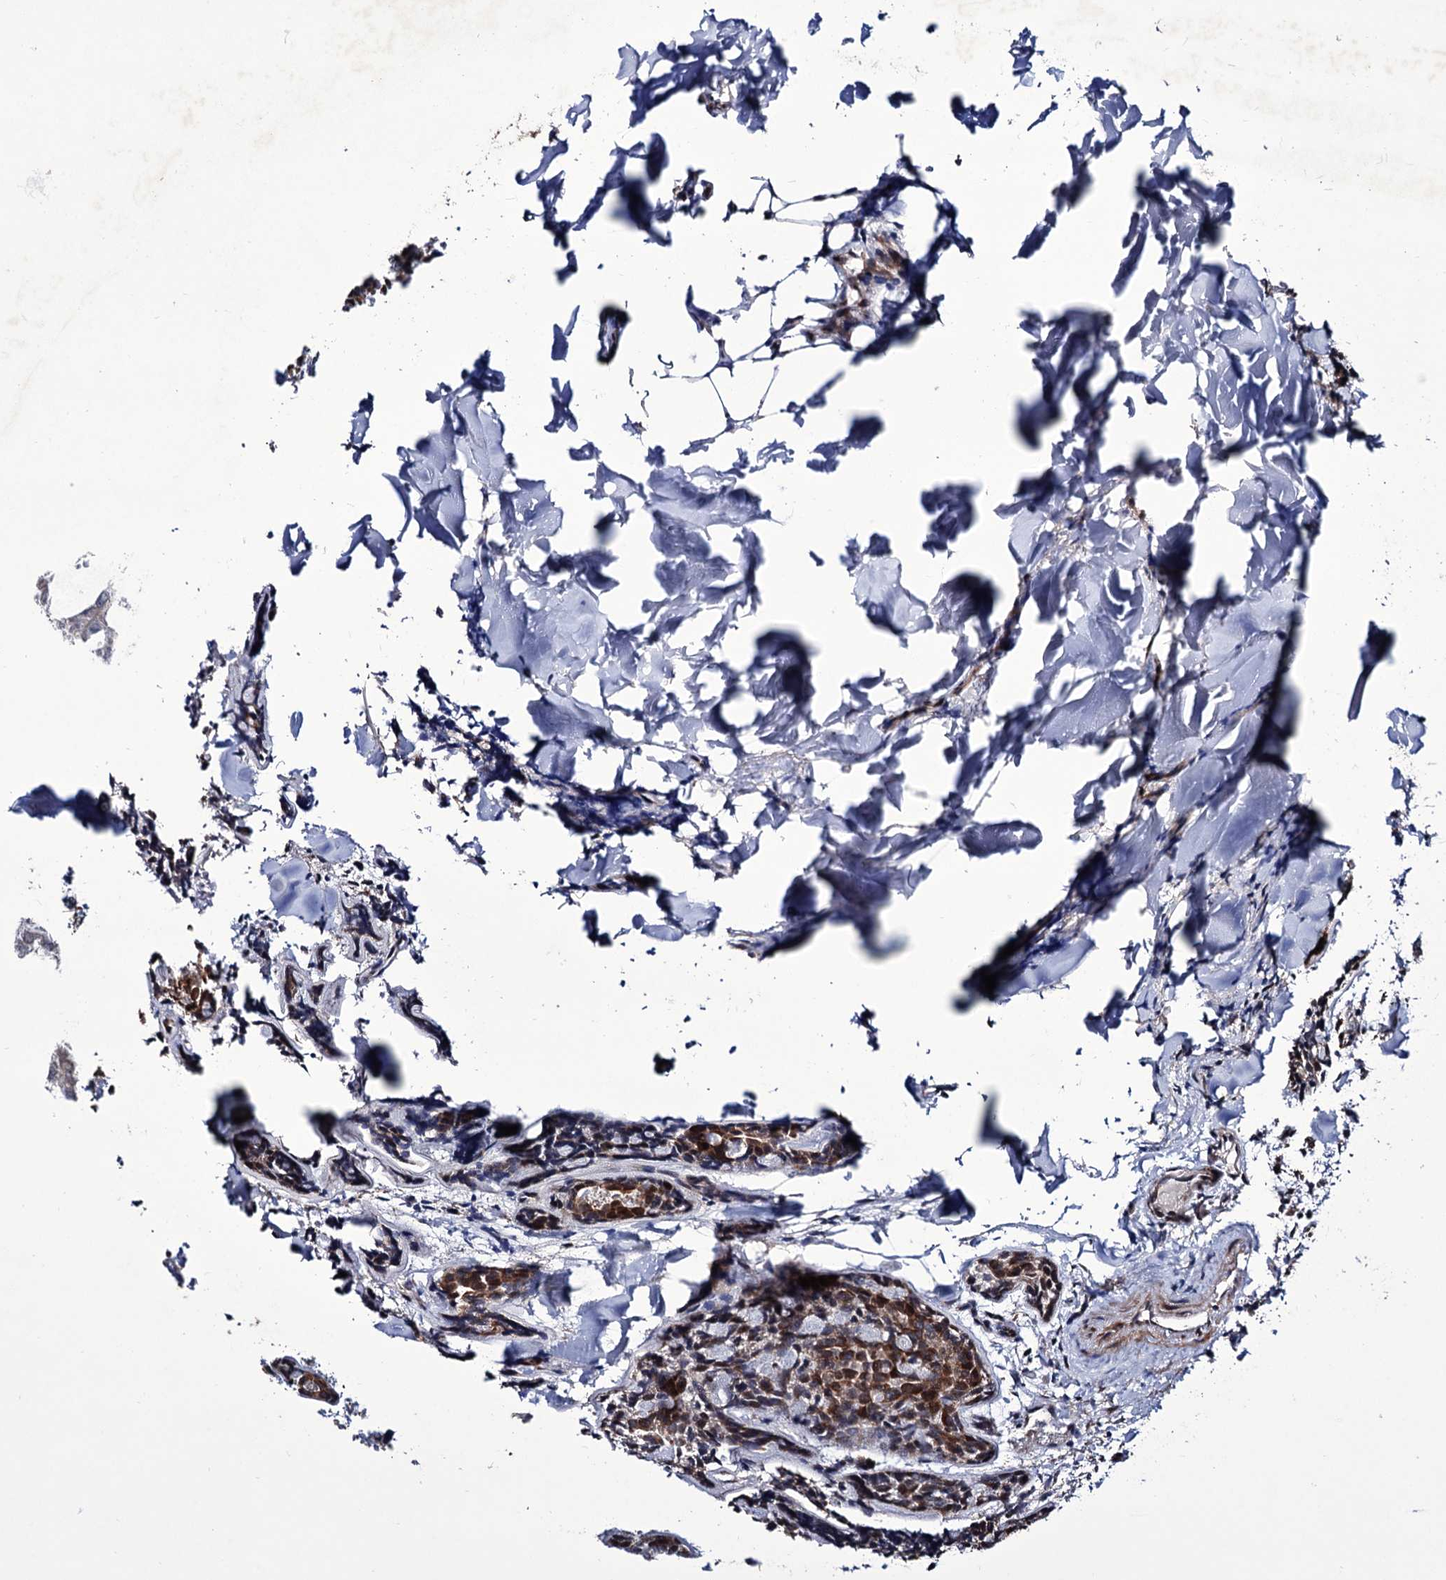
{"staining": {"intensity": "moderate", "quantity": ">75%", "location": "cytoplasmic/membranous"}, "tissue": "head and neck cancer", "cell_type": "Tumor cells", "image_type": "cancer", "snomed": [{"axis": "morphology", "description": "Adenocarcinoma, NOS"}, {"axis": "topography", "description": "Salivary gland"}, {"axis": "topography", "description": "Head-Neck"}], "caption": "Immunohistochemistry (IHC) (DAB) staining of head and neck adenocarcinoma demonstrates moderate cytoplasmic/membranous protein positivity in approximately >75% of tumor cells. The protein of interest is stained brown, and the nuclei are stained in blue (DAB IHC with brightfield microscopy, high magnification).", "gene": "TUBGCP5", "patient": {"sex": "female", "age": 63}}